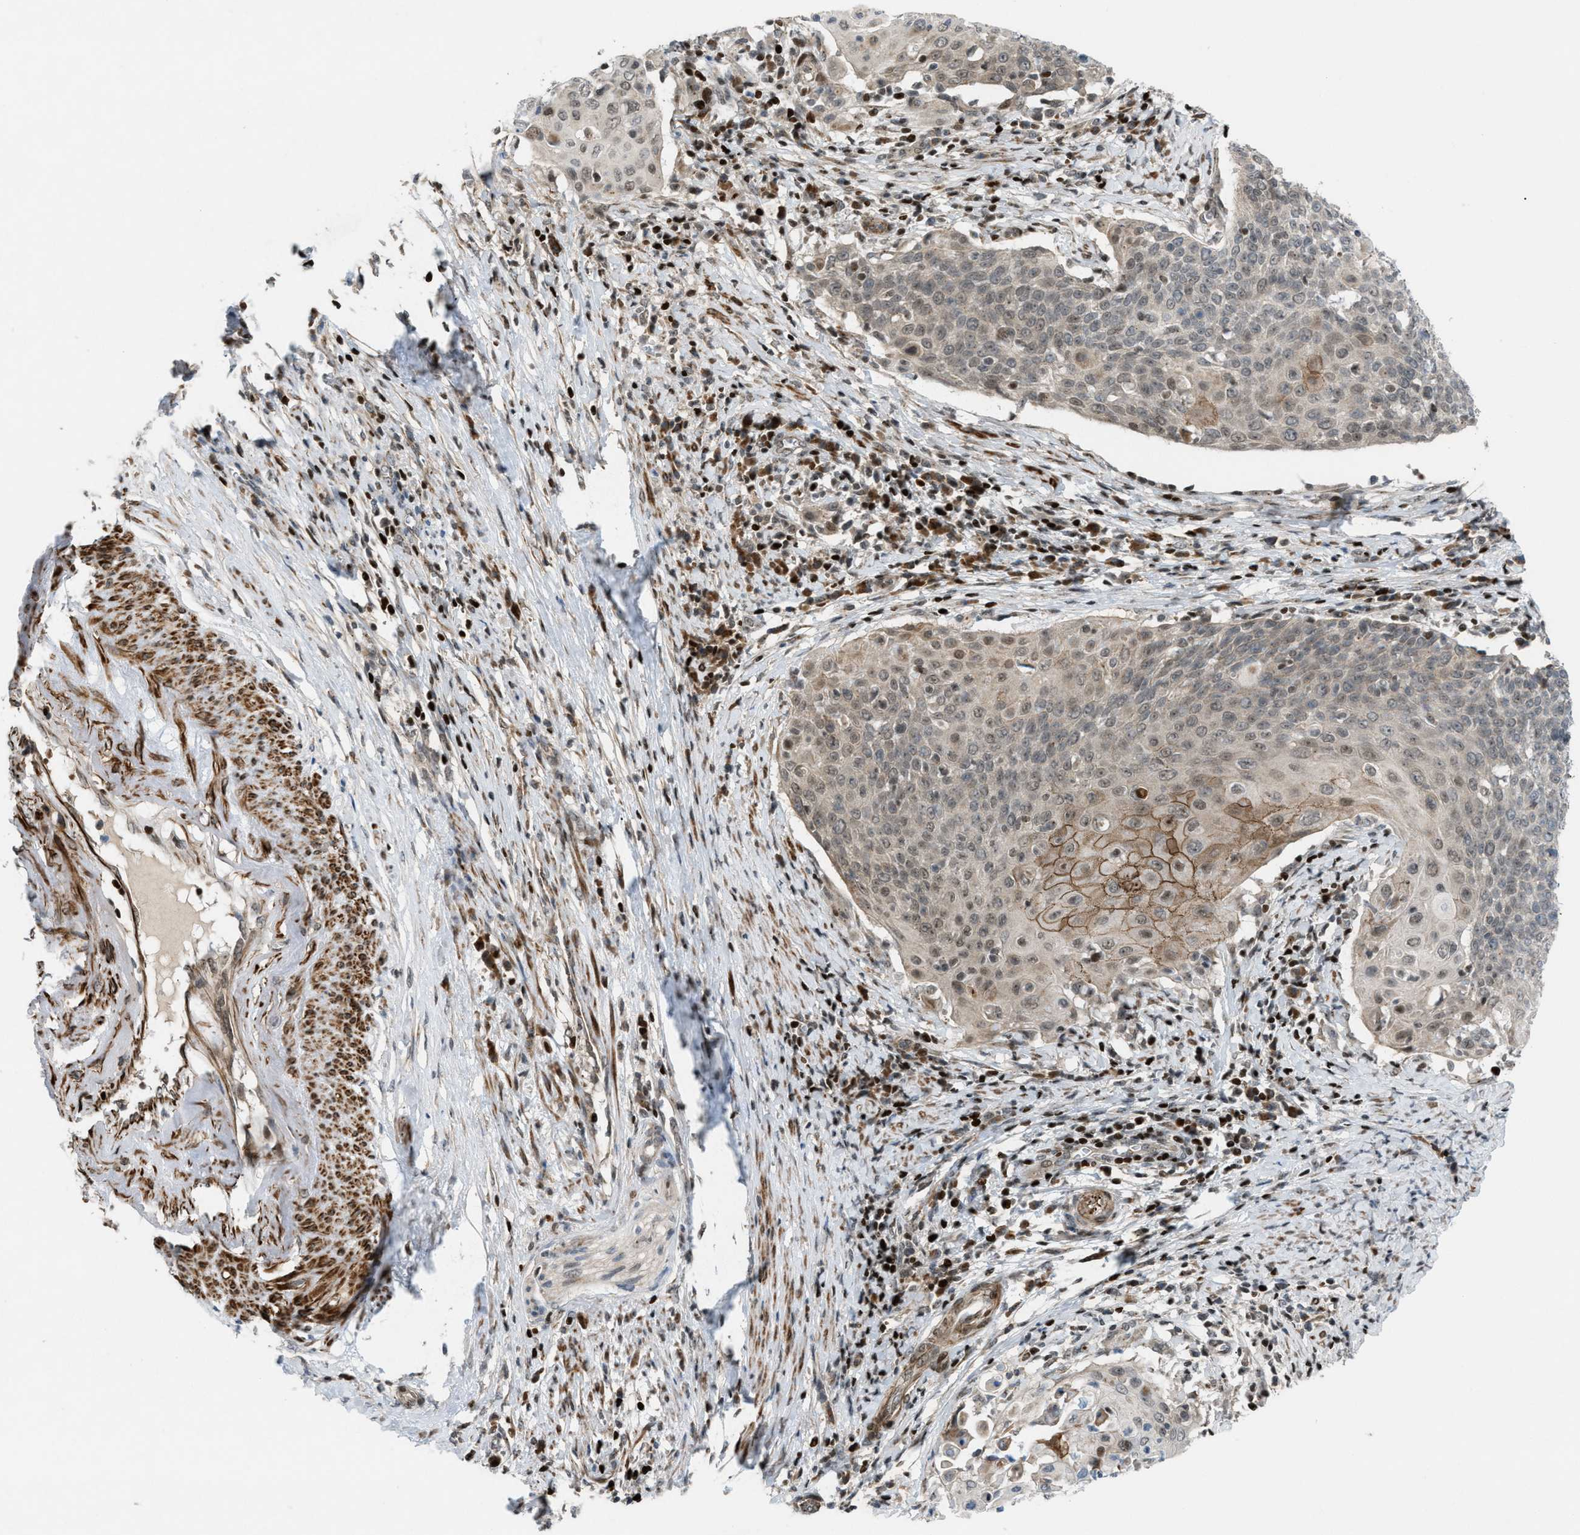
{"staining": {"intensity": "moderate", "quantity": "<25%", "location": "cytoplasmic/membranous,nuclear"}, "tissue": "cervical cancer", "cell_type": "Tumor cells", "image_type": "cancer", "snomed": [{"axis": "morphology", "description": "Squamous cell carcinoma, NOS"}, {"axis": "topography", "description": "Cervix"}], "caption": "Protein expression analysis of human cervical cancer reveals moderate cytoplasmic/membranous and nuclear staining in about <25% of tumor cells.", "gene": "ZNF276", "patient": {"sex": "female", "age": 39}}